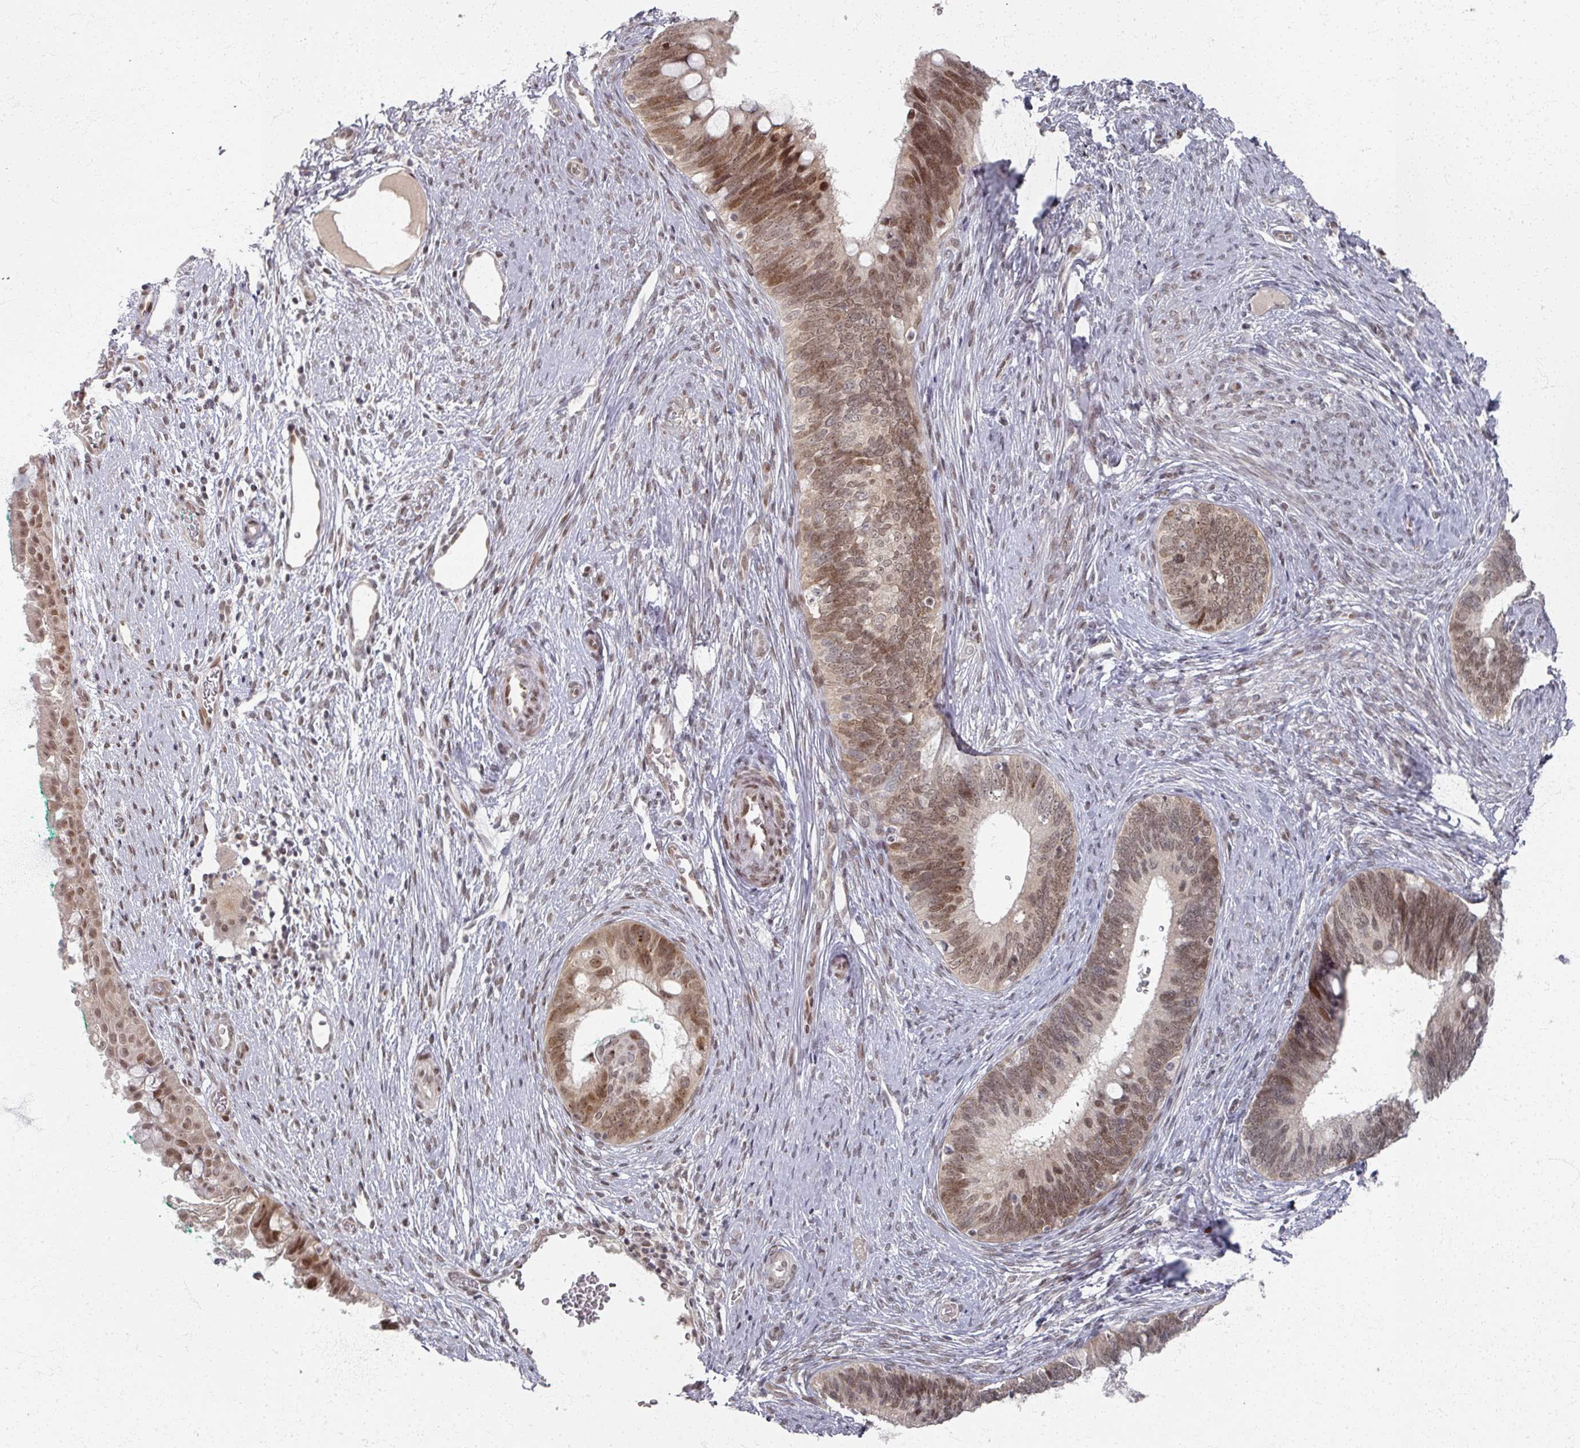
{"staining": {"intensity": "strong", "quantity": "25%-75%", "location": "nuclear"}, "tissue": "cervical cancer", "cell_type": "Tumor cells", "image_type": "cancer", "snomed": [{"axis": "morphology", "description": "Adenocarcinoma, NOS"}, {"axis": "topography", "description": "Cervix"}], "caption": "IHC of cervical cancer (adenocarcinoma) displays high levels of strong nuclear staining in about 25%-75% of tumor cells. The staining was performed using DAB (3,3'-diaminobenzidine) to visualize the protein expression in brown, while the nuclei were stained in blue with hematoxylin (Magnification: 20x).", "gene": "PSKH1", "patient": {"sex": "female", "age": 42}}